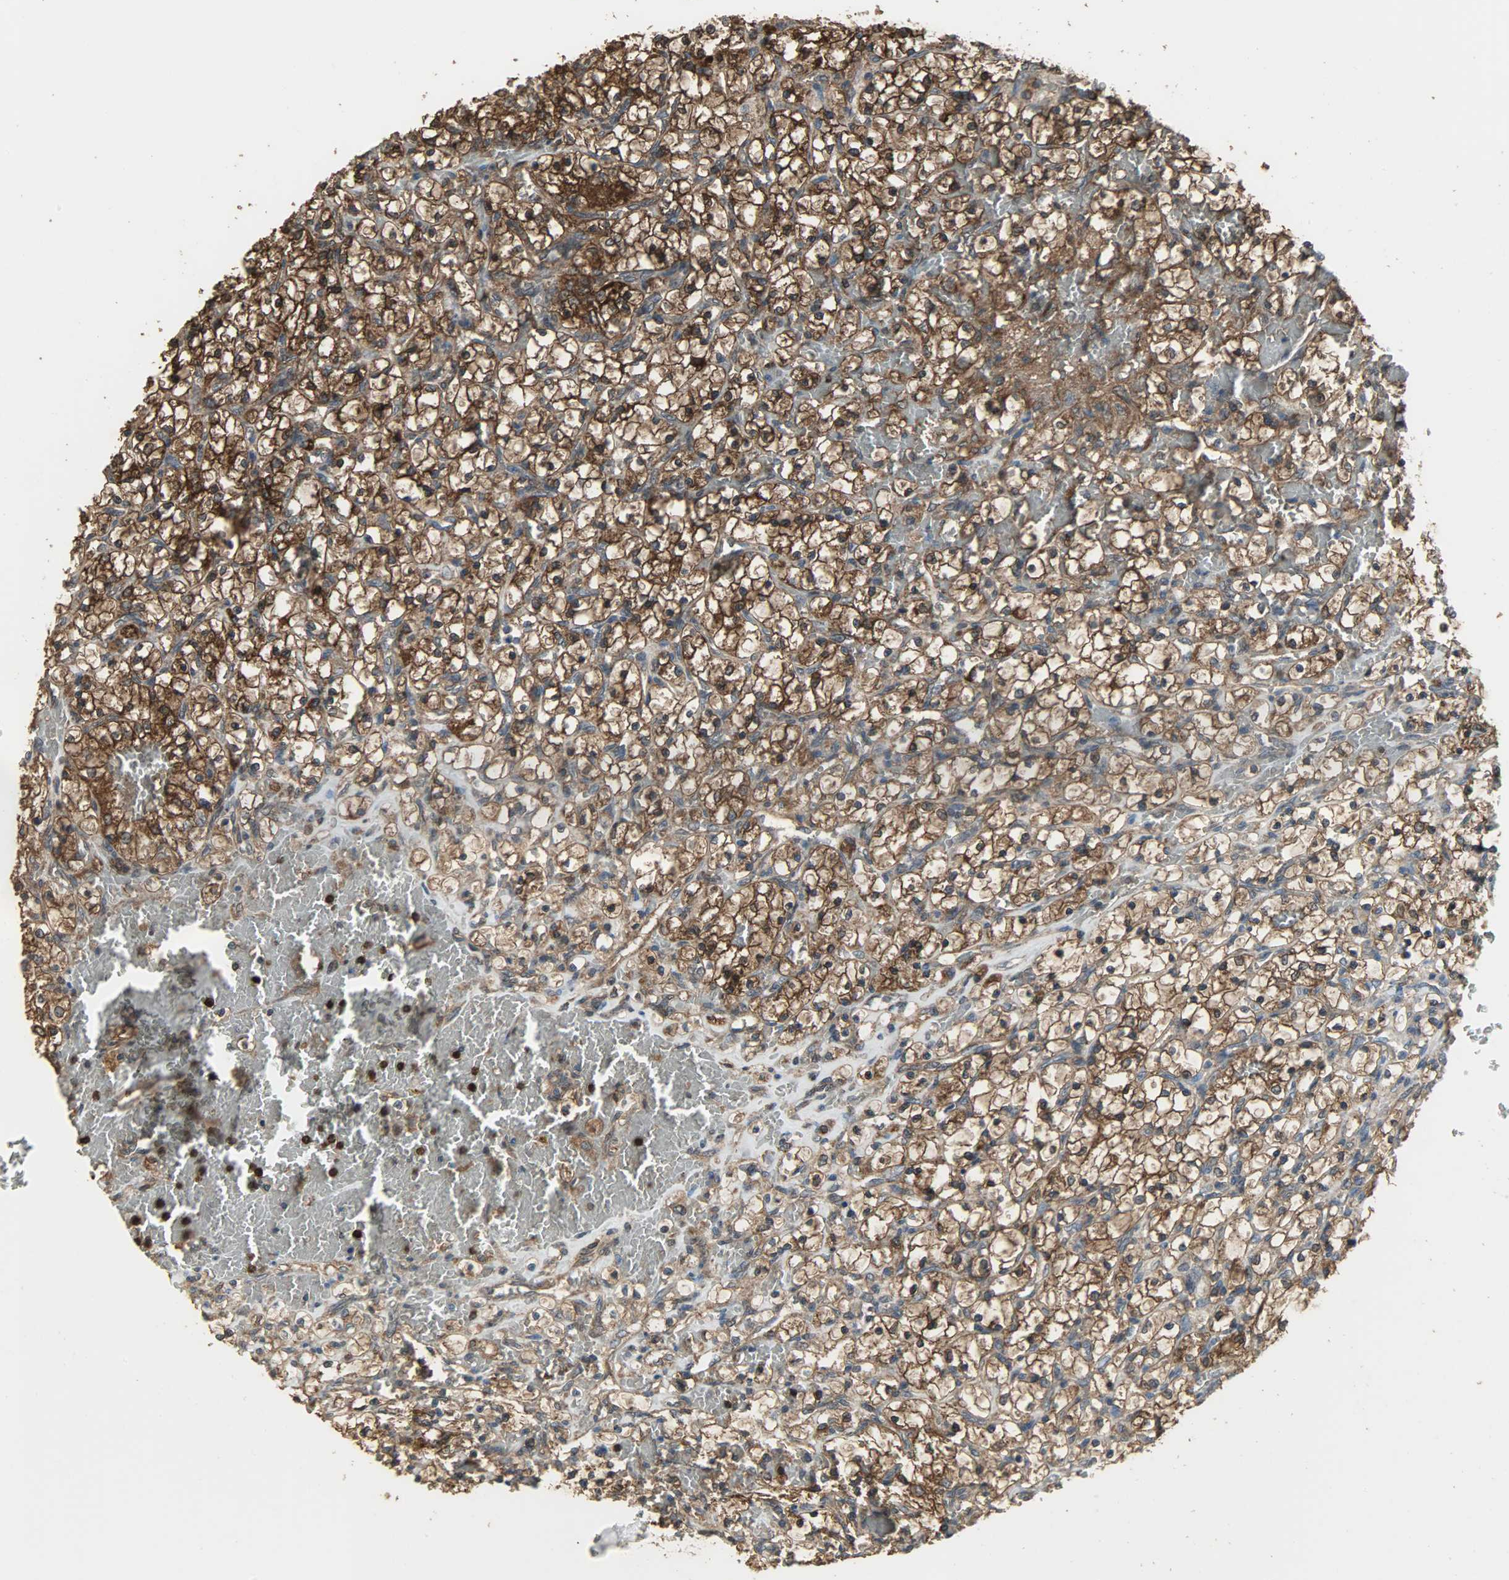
{"staining": {"intensity": "strong", "quantity": ">75%", "location": "cytoplasmic/membranous,nuclear"}, "tissue": "renal cancer", "cell_type": "Tumor cells", "image_type": "cancer", "snomed": [{"axis": "morphology", "description": "Adenocarcinoma, NOS"}, {"axis": "topography", "description": "Kidney"}], "caption": "Immunohistochemical staining of human renal adenocarcinoma reveals high levels of strong cytoplasmic/membranous and nuclear protein positivity in about >75% of tumor cells. (IHC, brightfield microscopy, high magnification).", "gene": "LDHB", "patient": {"sex": "female", "age": 69}}